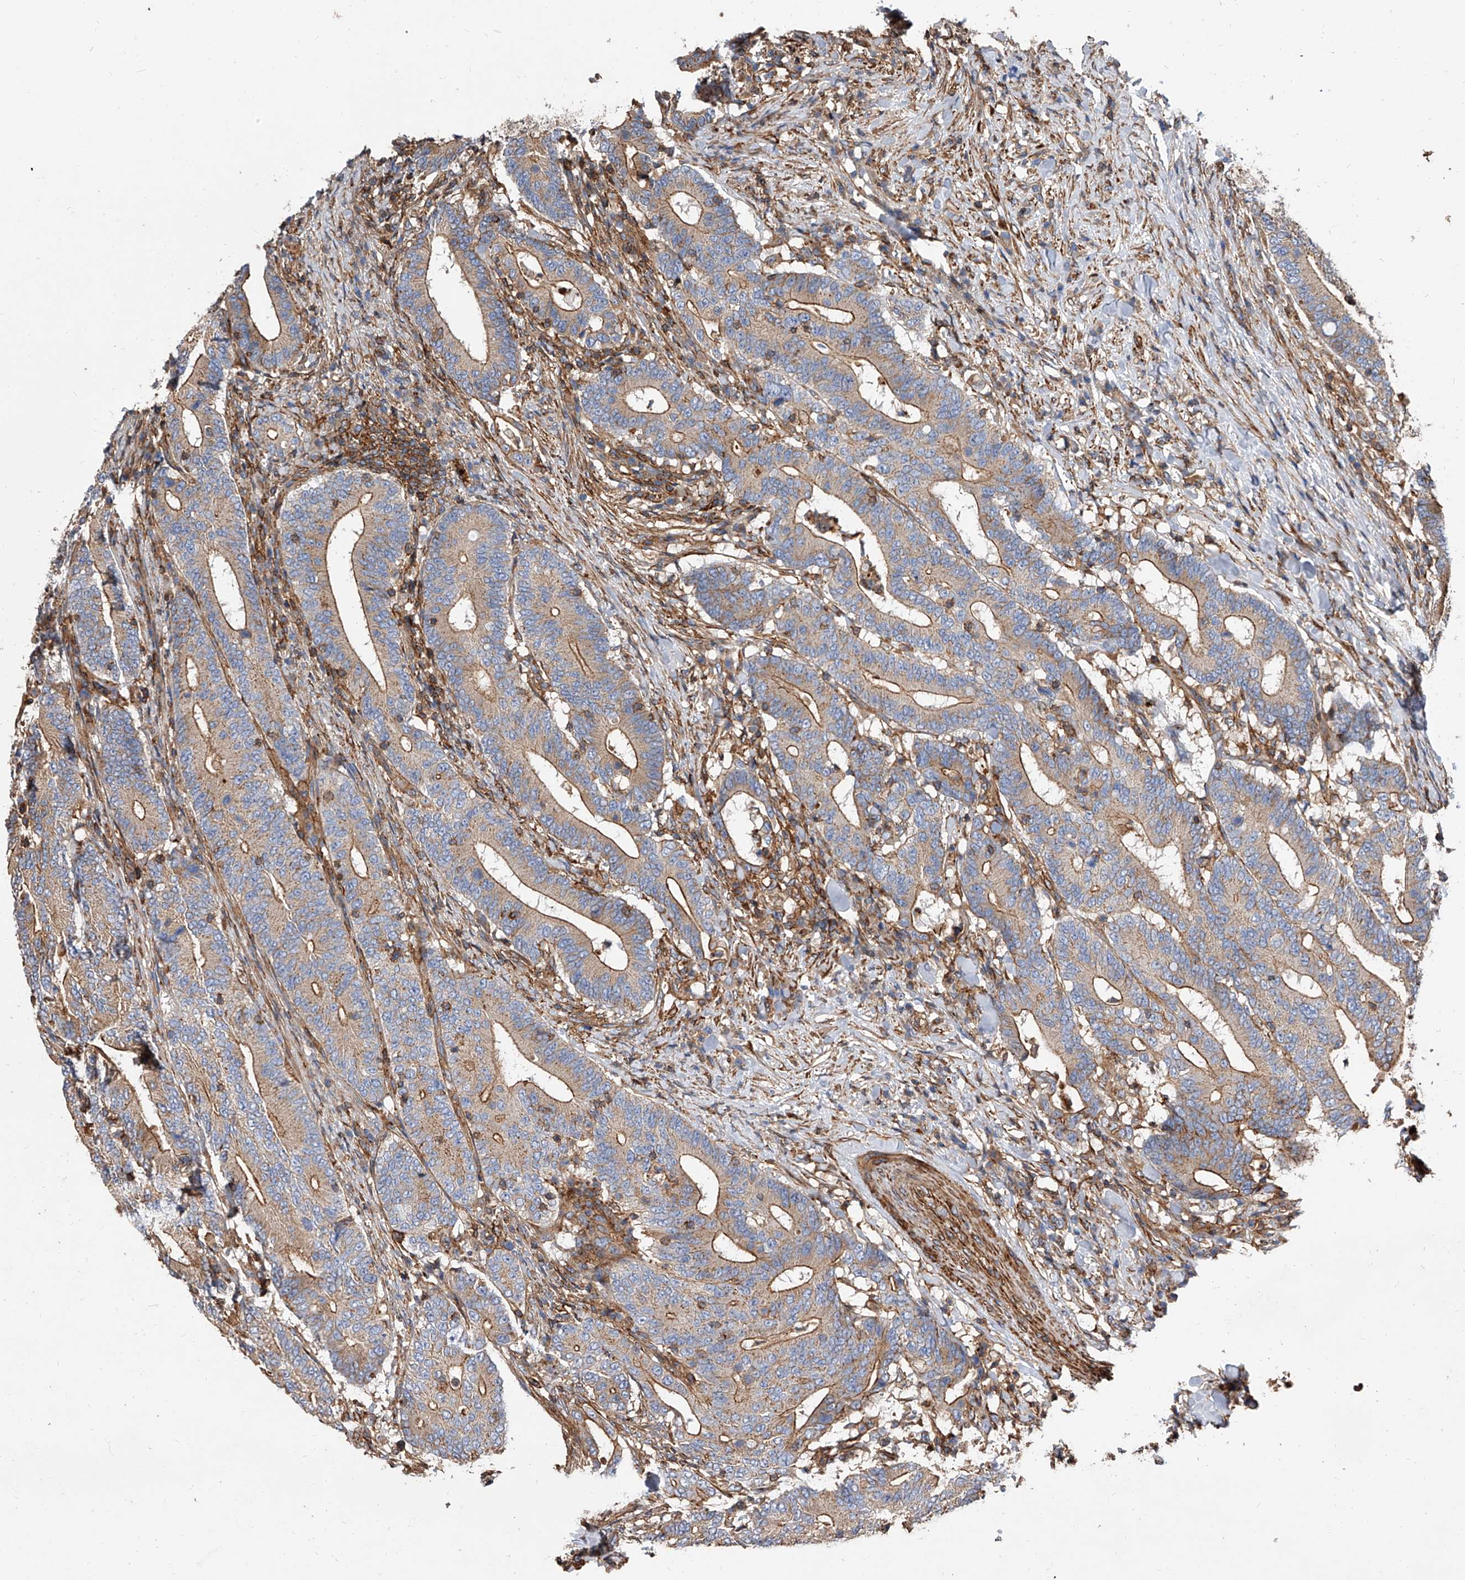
{"staining": {"intensity": "moderate", "quantity": ">75%", "location": "cytoplasmic/membranous"}, "tissue": "colorectal cancer", "cell_type": "Tumor cells", "image_type": "cancer", "snomed": [{"axis": "morphology", "description": "Adenocarcinoma, NOS"}, {"axis": "topography", "description": "Colon"}], "caption": "Protein expression analysis of human adenocarcinoma (colorectal) reveals moderate cytoplasmic/membranous staining in about >75% of tumor cells.", "gene": "PISD", "patient": {"sex": "female", "age": 66}}